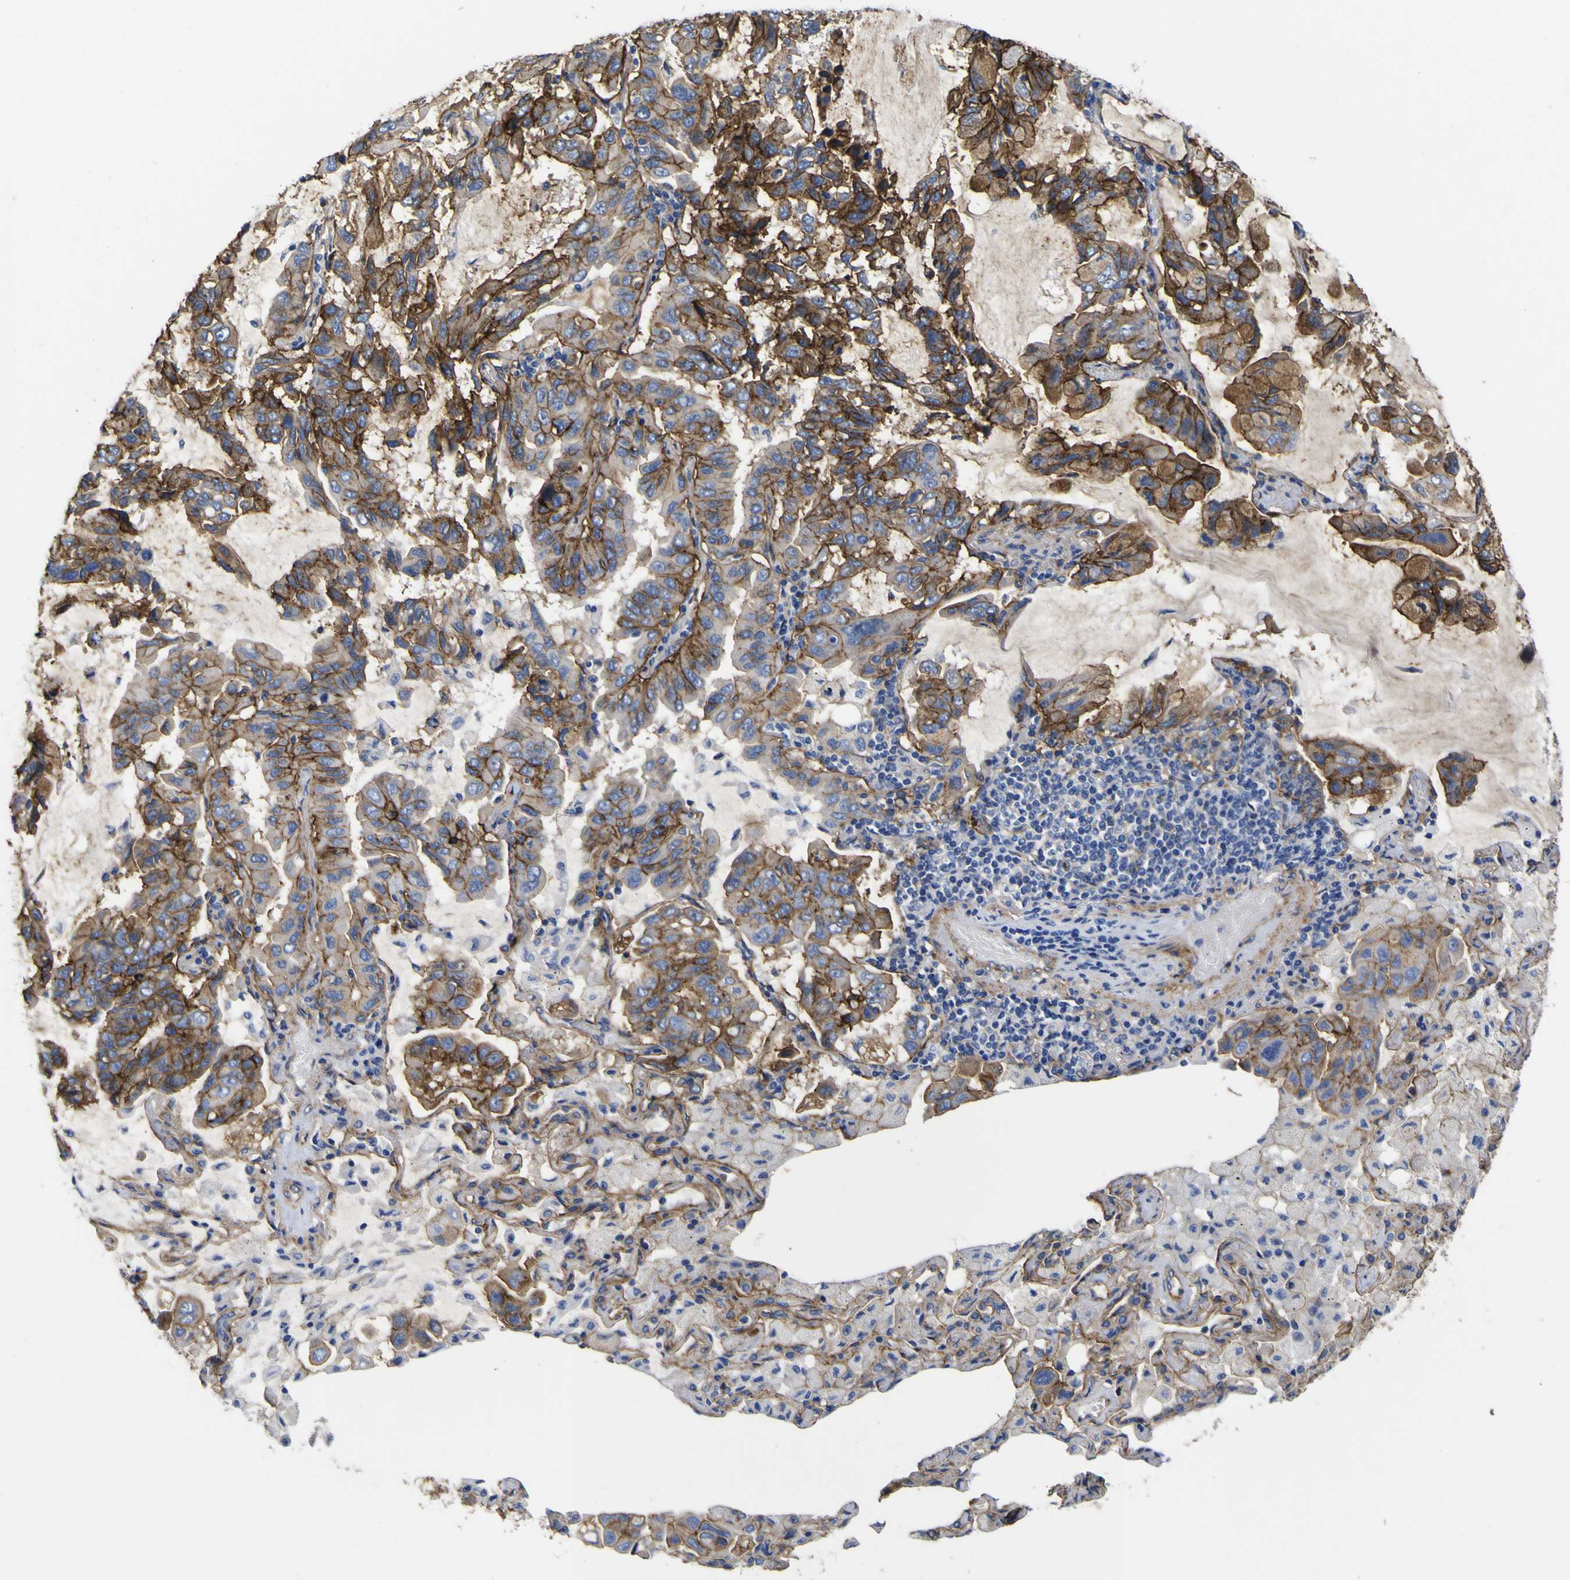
{"staining": {"intensity": "moderate", "quantity": ">75%", "location": "cytoplasmic/membranous"}, "tissue": "lung cancer", "cell_type": "Tumor cells", "image_type": "cancer", "snomed": [{"axis": "morphology", "description": "Adenocarcinoma, NOS"}, {"axis": "topography", "description": "Lung"}], "caption": "Immunohistochemical staining of lung adenocarcinoma reveals medium levels of moderate cytoplasmic/membranous staining in approximately >75% of tumor cells.", "gene": "CD151", "patient": {"sex": "male", "age": 64}}